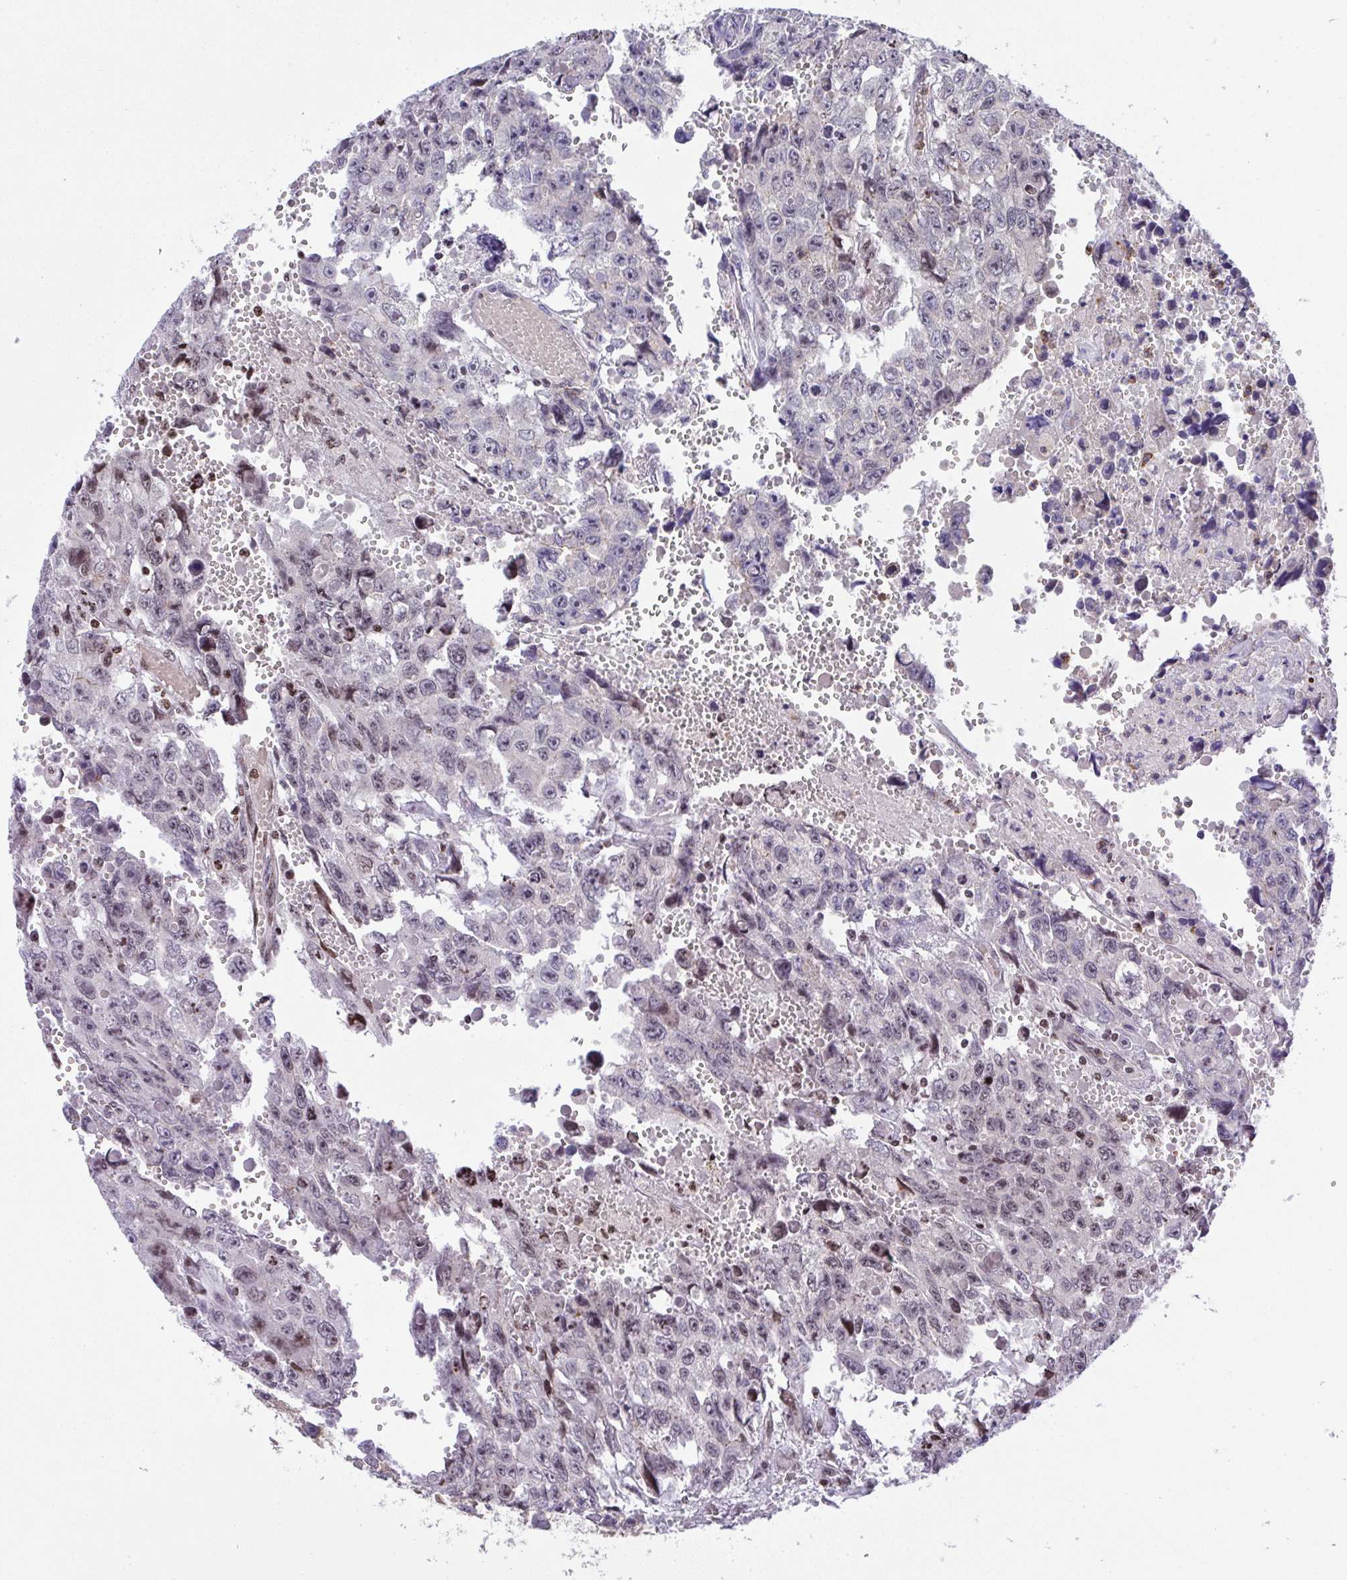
{"staining": {"intensity": "weak", "quantity": "<25%", "location": "nuclear"}, "tissue": "testis cancer", "cell_type": "Tumor cells", "image_type": "cancer", "snomed": [{"axis": "morphology", "description": "Seminoma, NOS"}, {"axis": "topography", "description": "Testis"}], "caption": "Testis cancer was stained to show a protein in brown. There is no significant staining in tumor cells.", "gene": "CHIA", "patient": {"sex": "male", "age": 26}}